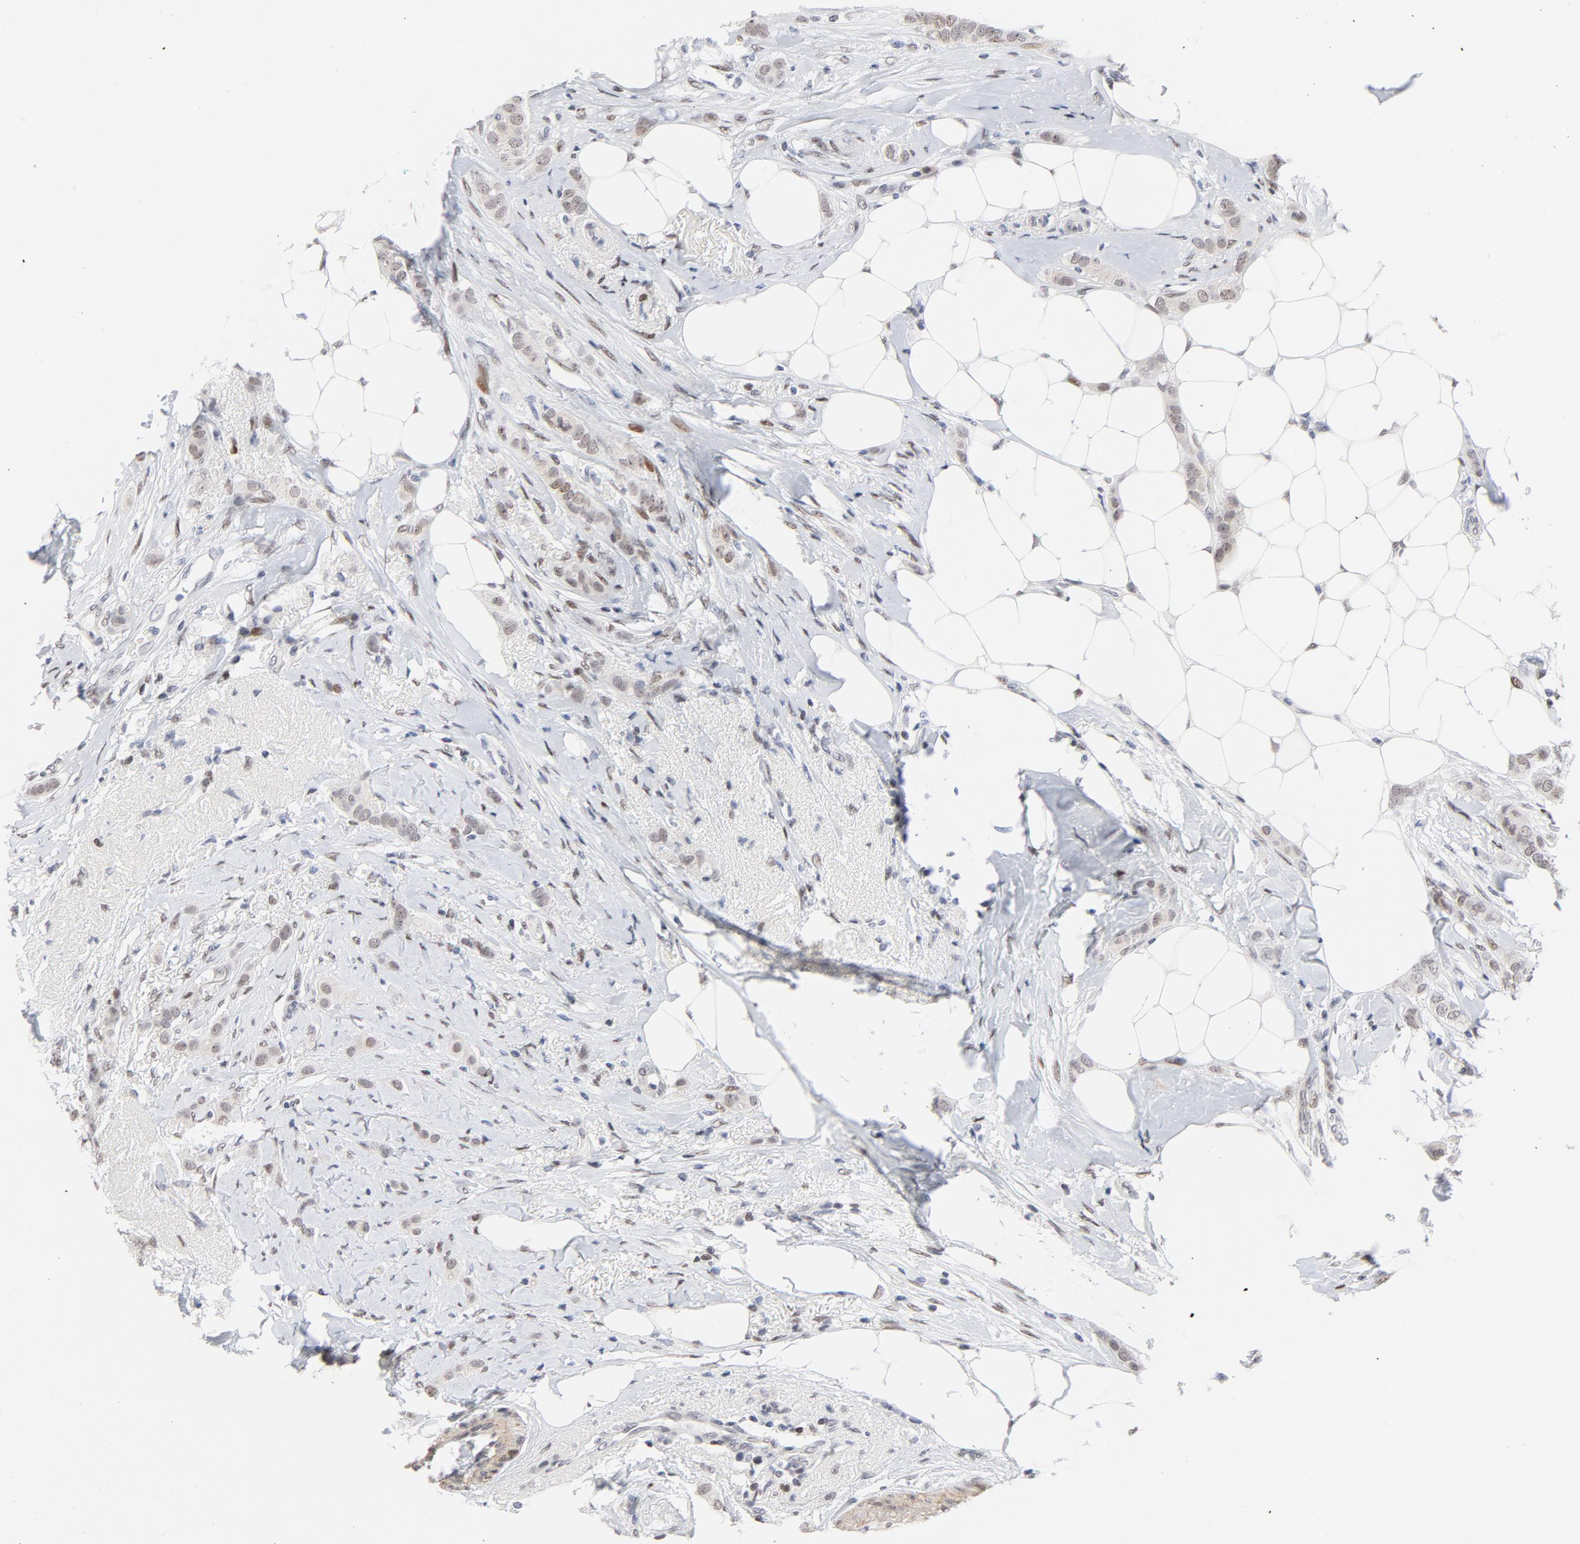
{"staining": {"intensity": "weak", "quantity": "25%-75%", "location": "nuclear"}, "tissue": "breast cancer", "cell_type": "Tumor cells", "image_type": "cancer", "snomed": [{"axis": "morphology", "description": "Lobular carcinoma"}, {"axis": "topography", "description": "Breast"}], "caption": "Breast lobular carcinoma stained with DAB immunohistochemistry (IHC) shows low levels of weak nuclear expression in about 25%-75% of tumor cells.", "gene": "NFIC", "patient": {"sex": "female", "age": 55}}